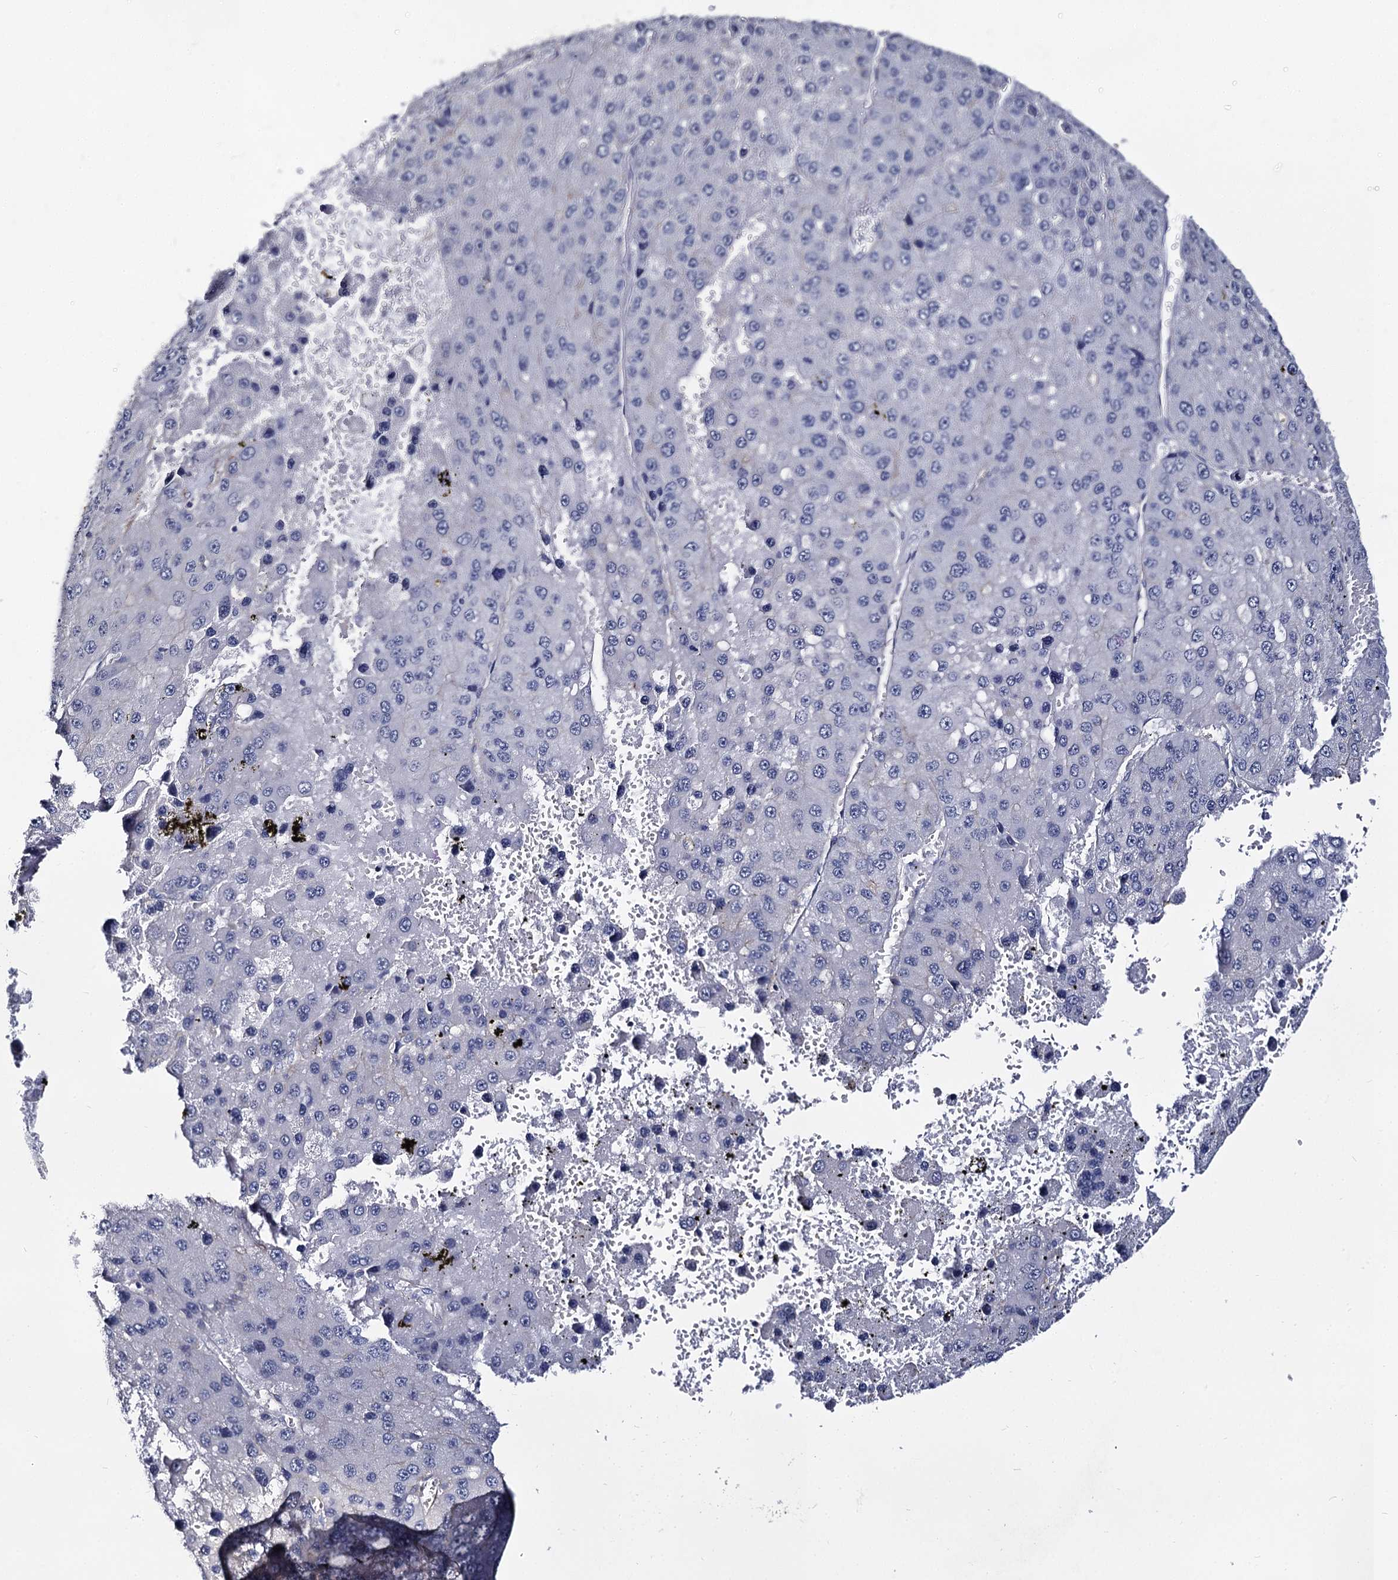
{"staining": {"intensity": "negative", "quantity": "none", "location": "none"}, "tissue": "liver cancer", "cell_type": "Tumor cells", "image_type": "cancer", "snomed": [{"axis": "morphology", "description": "Carcinoma, Hepatocellular, NOS"}, {"axis": "topography", "description": "Liver"}], "caption": "Protein analysis of liver cancer demonstrates no significant expression in tumor cells.", "gene": "CBFB", "patient": {"sex": "female", "age": 73}}